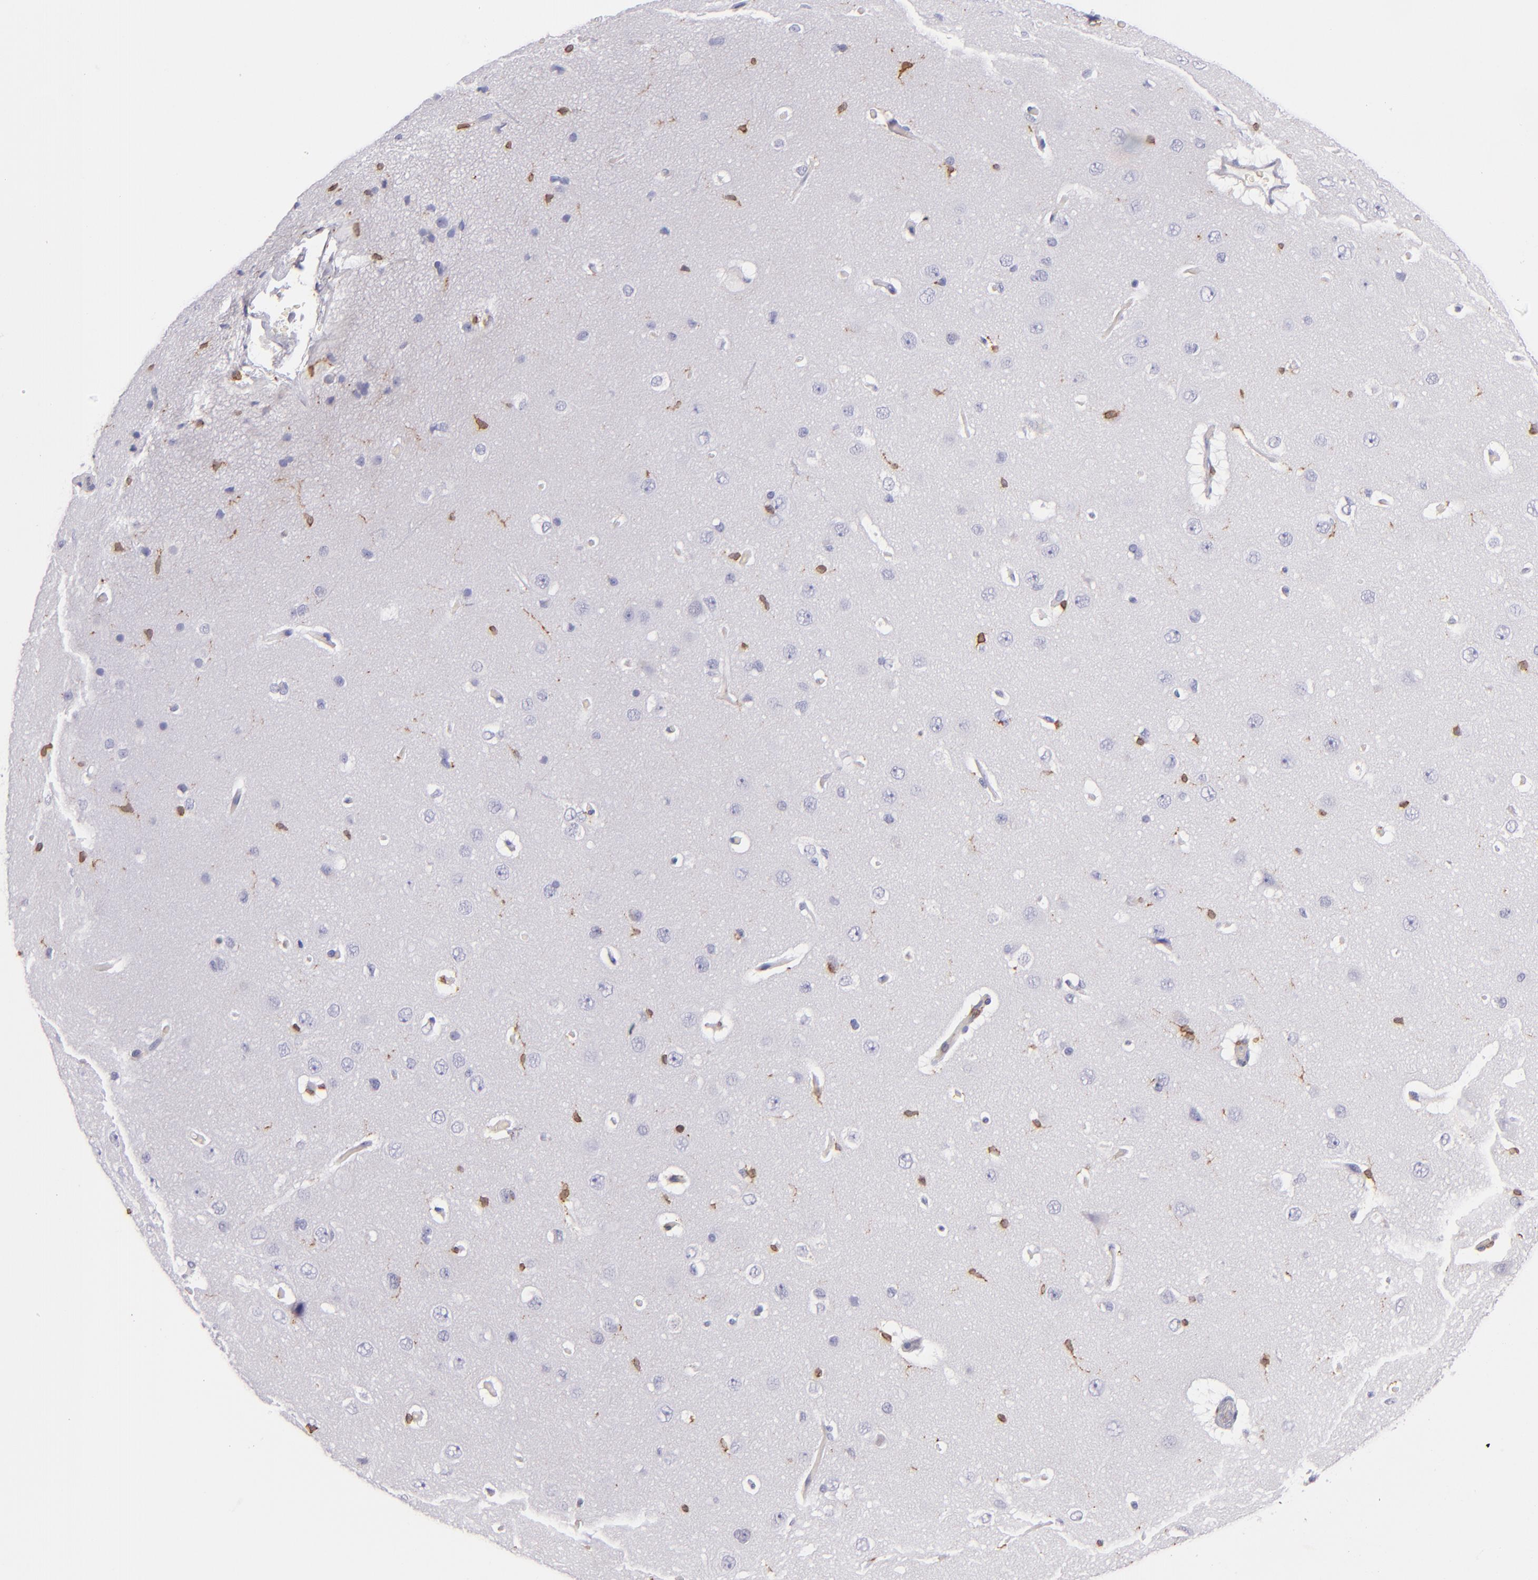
{"staining": {"intensity": "moderate", "quantity": "<25%", "location": "cytoplasmic/membranous"}, "tissue": "cerebral cortex", "cell_type": "Endothelial cells", "image_type": "normal", "snomed": [{"axis": "morphology", "description": "Normal tissue, NOS"}, {"axis": "topography", "description": "Cerebral cortex"}], "caption": "Brown immunohistochemical staining in benign human cerebral cortex demonstrates moderate cytoplasmic/membranous staining in approximately <25% of endothelial cells.", "gene": "CD74", "patient": {"sex": "female", "age": 45}}